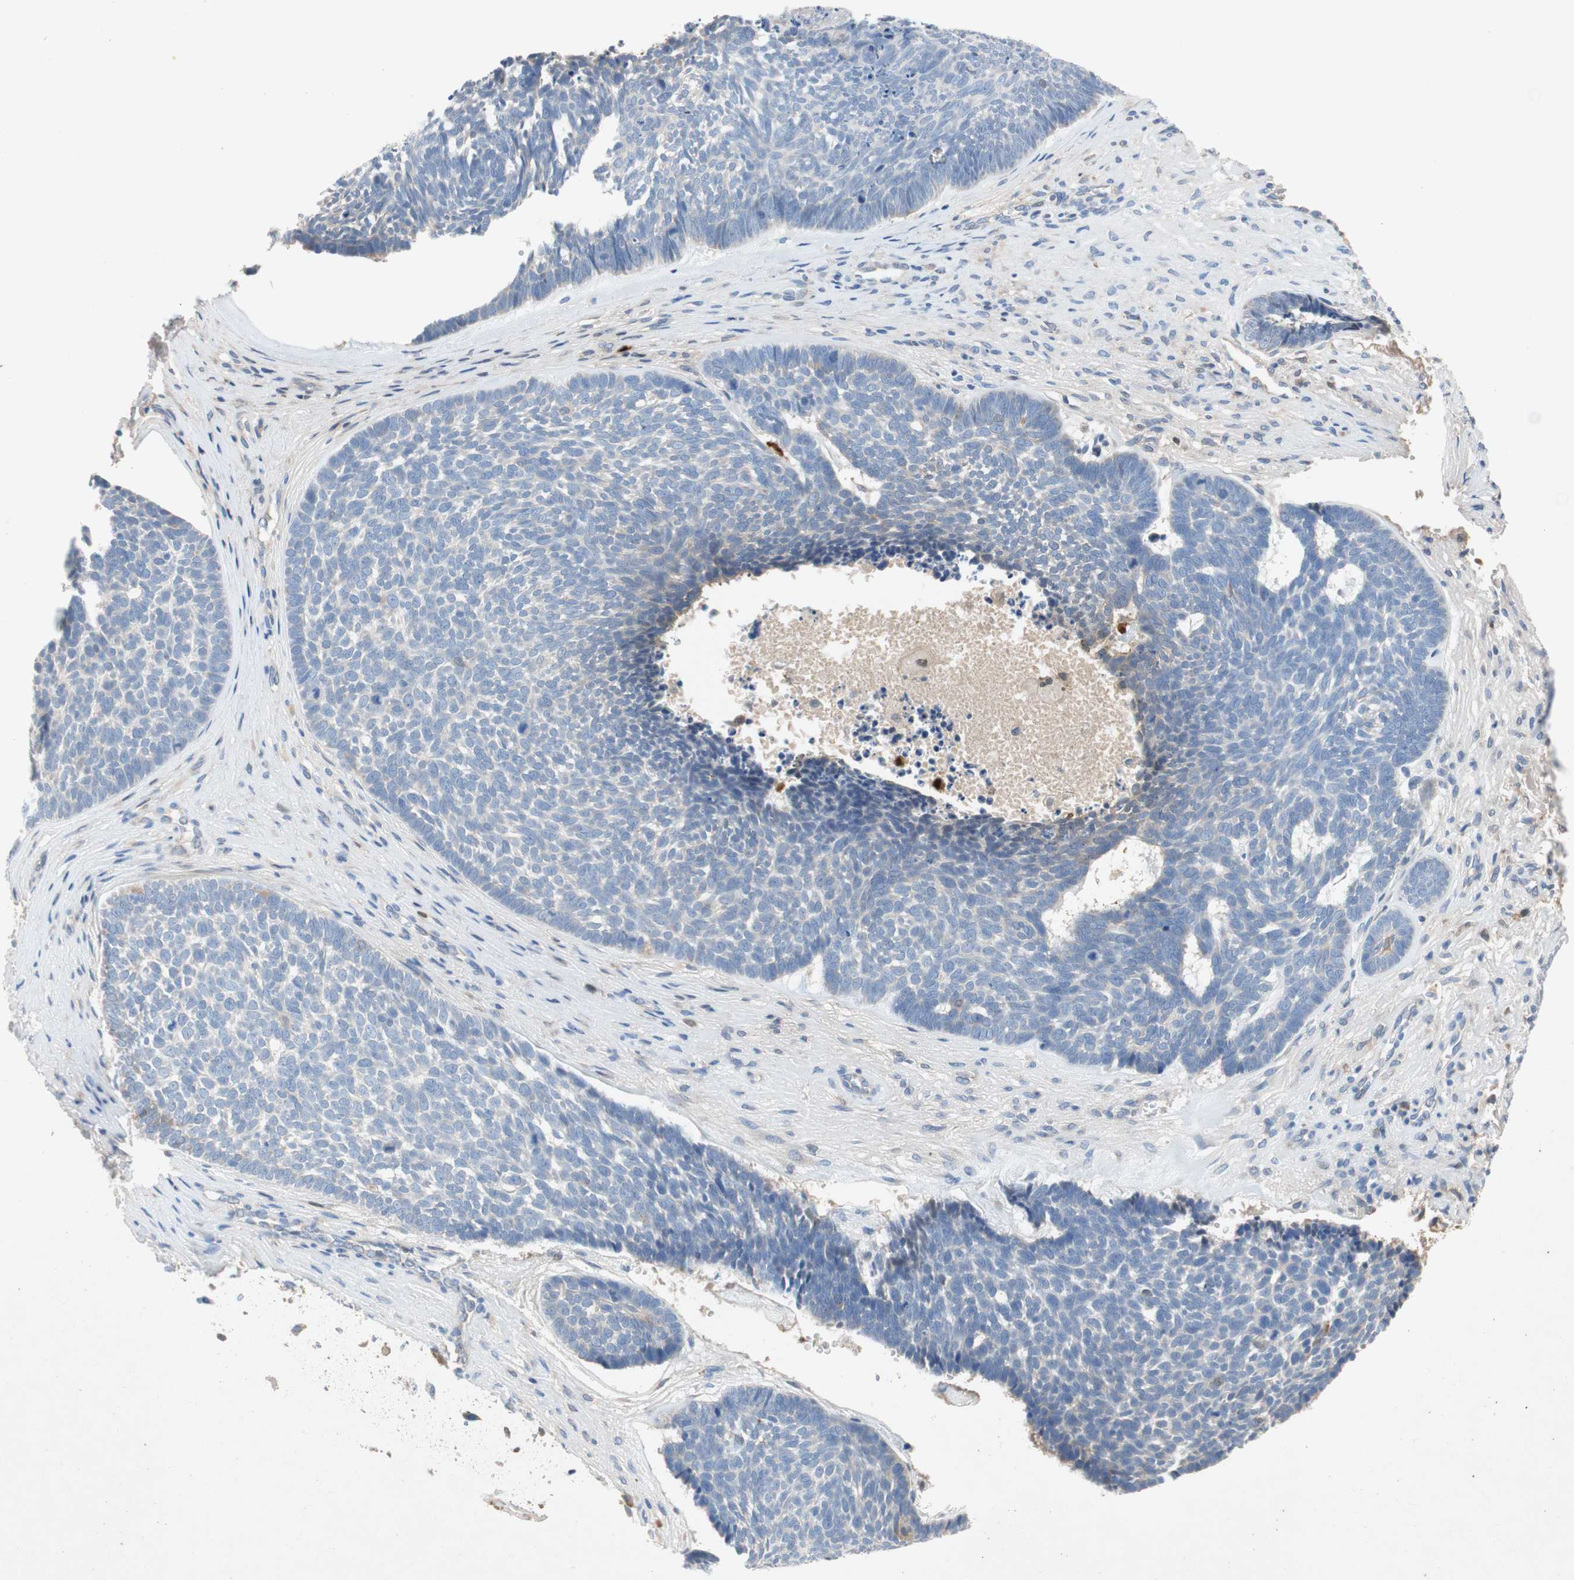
{"staining": {"intensity": "negative", "quantity": "none", "location": "none"}, "tissue": "skin cancer", "cell_type": "Tumor cells", "image_type": "cancer", "snomed": [{"axis": "morphology", "description": "Basal cell carcinoma"}, {"axis": "topography", "description": "Skin"}], "caption": "Micrograph shows no significant protein expression in tumor cells of skin cancer.", "gene": "RELB", "patient": {"sex": "male", "age": 84}}